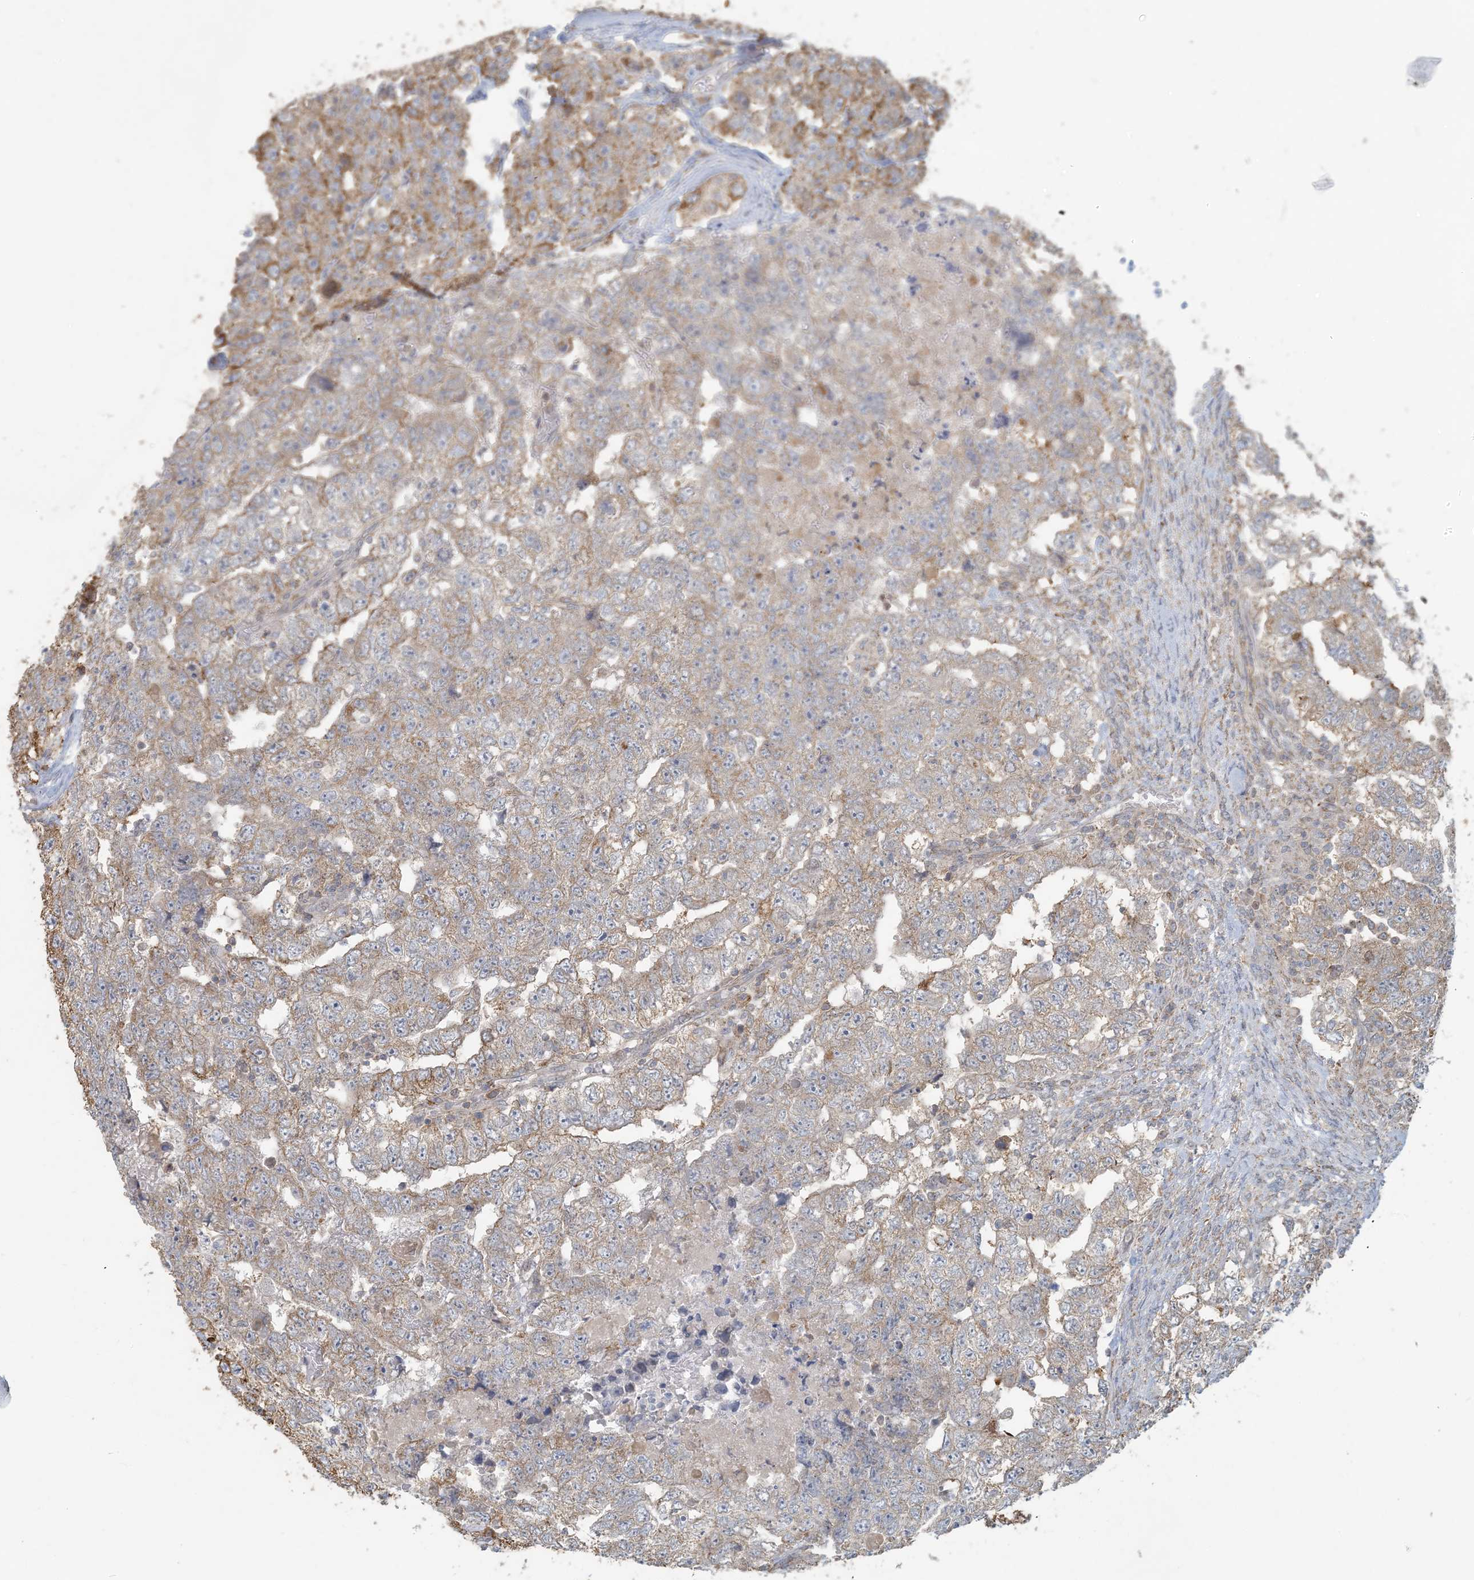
{"staining": {"intensity": "moderate", "quantity": ">75%", "location": "cytoplasmic/membranous"}, "tissue": "testis cancer", "cell_type": "Tumor cells", "image_type": "cancer", "snomed": [{"axis": "morphology", "description": "Carcinoma, Embryonal, NOS"}, {"axis": "topography", "description": "Testis"}], "caption": "This is an image of IHC staining of testis cancer (embryonal carcinoma), which shows moderate staining in the cytoplasmic/membranous of tumor cells.", "gene": "HACL1", "patient": {"sex": "male", "age": 36}}